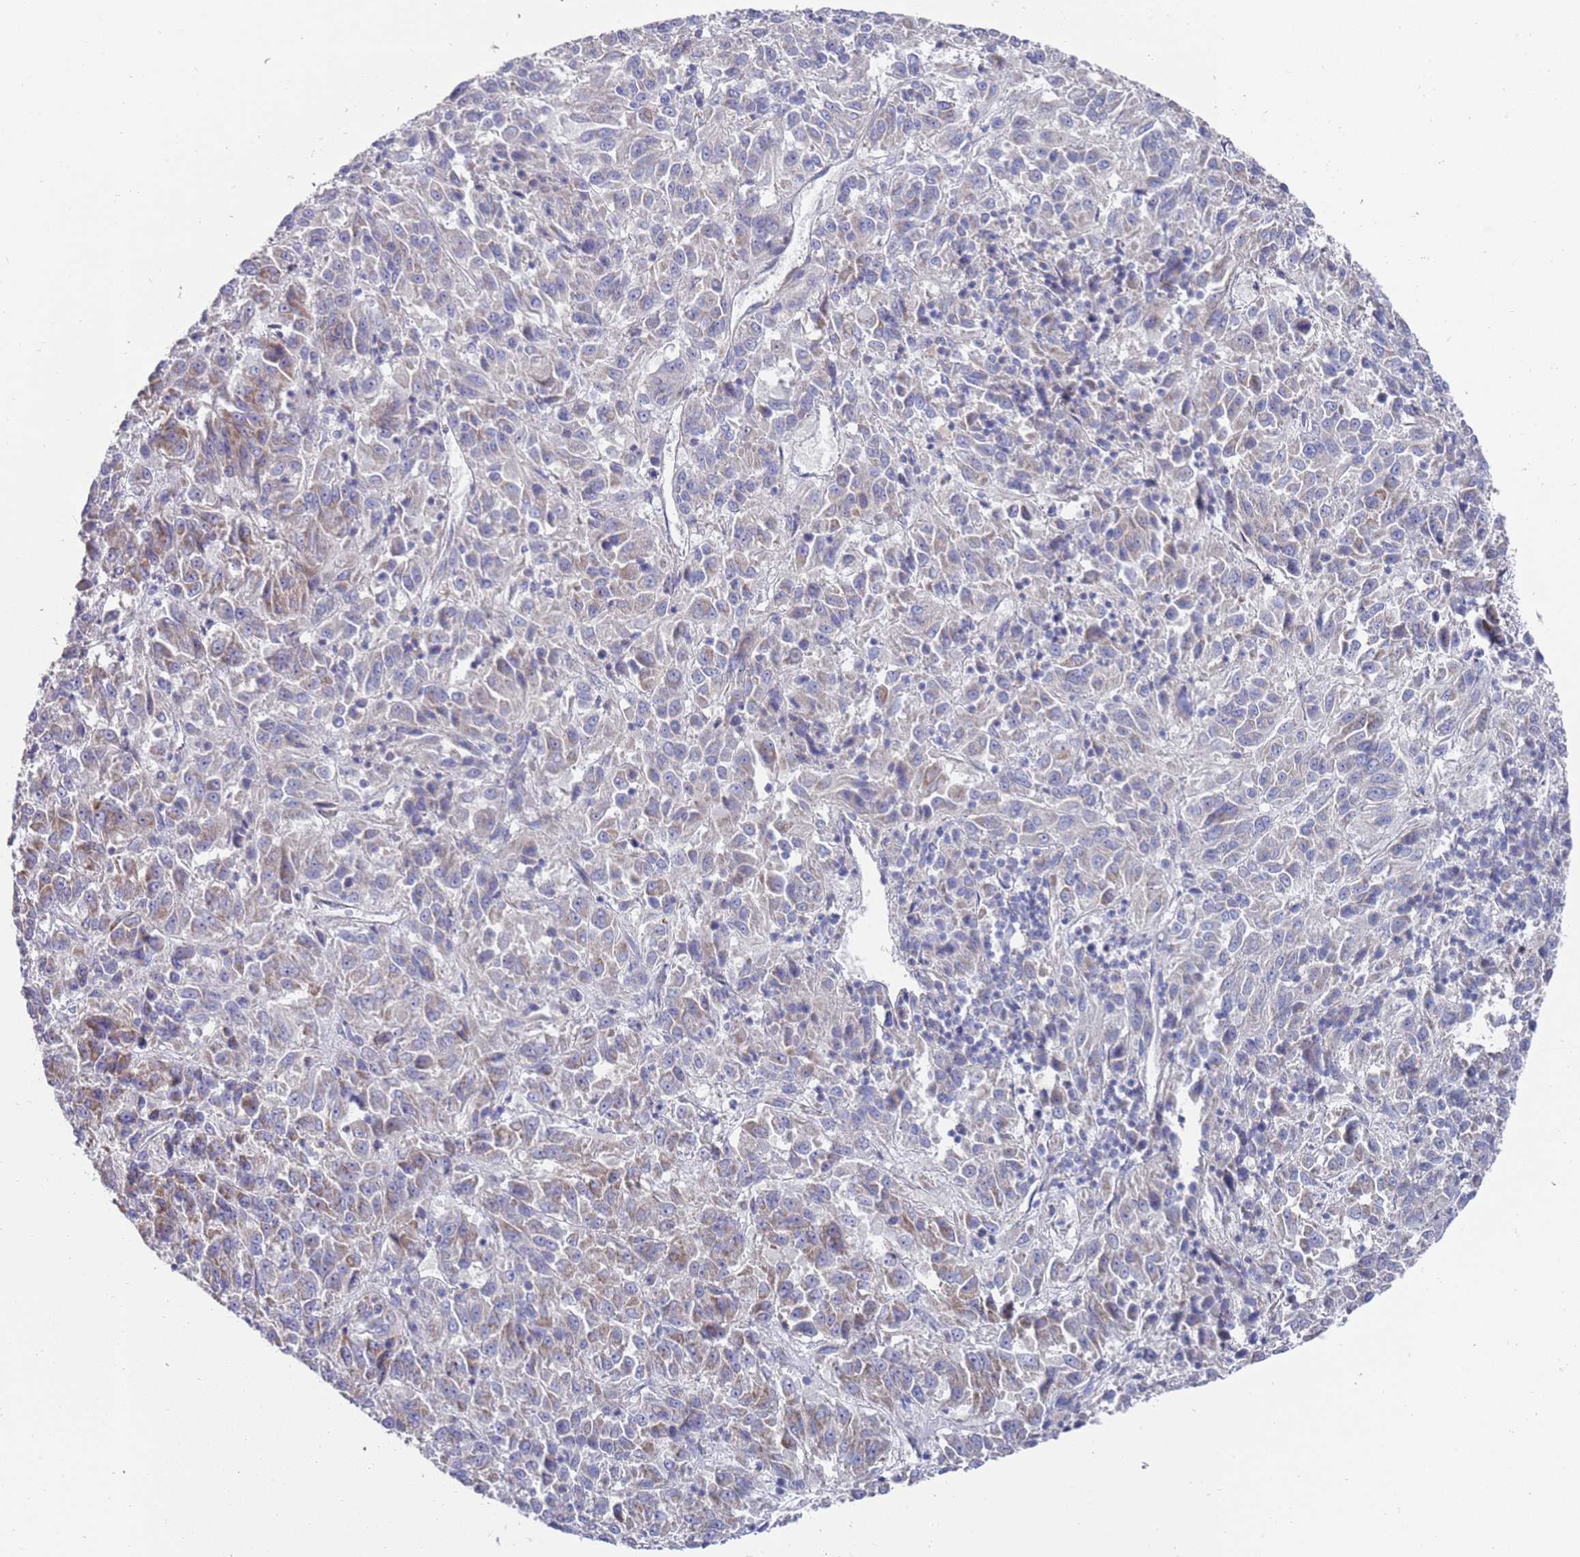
{"staining": {"intensity": "weak", "quantity": "<25%", "location": "cytoplasmic/membranous"}, "tissue": "melanoma", "cell_type": "Tumor cells", "image_type": "cancer", "snomed": [{"axis": "morphology", "description": "Malignant melanoma, Metastatic site"}, {"axis": "topography", "description": "Lung"}], "caption": "DAB (3,3'-diaminobenzidine) immunohistochemical staining of malignant melanoma (metastatic site) shows no significant expression in tumor cells.", "gene": "SCAPER", "patient": {"sex": "male", "age": 64}}